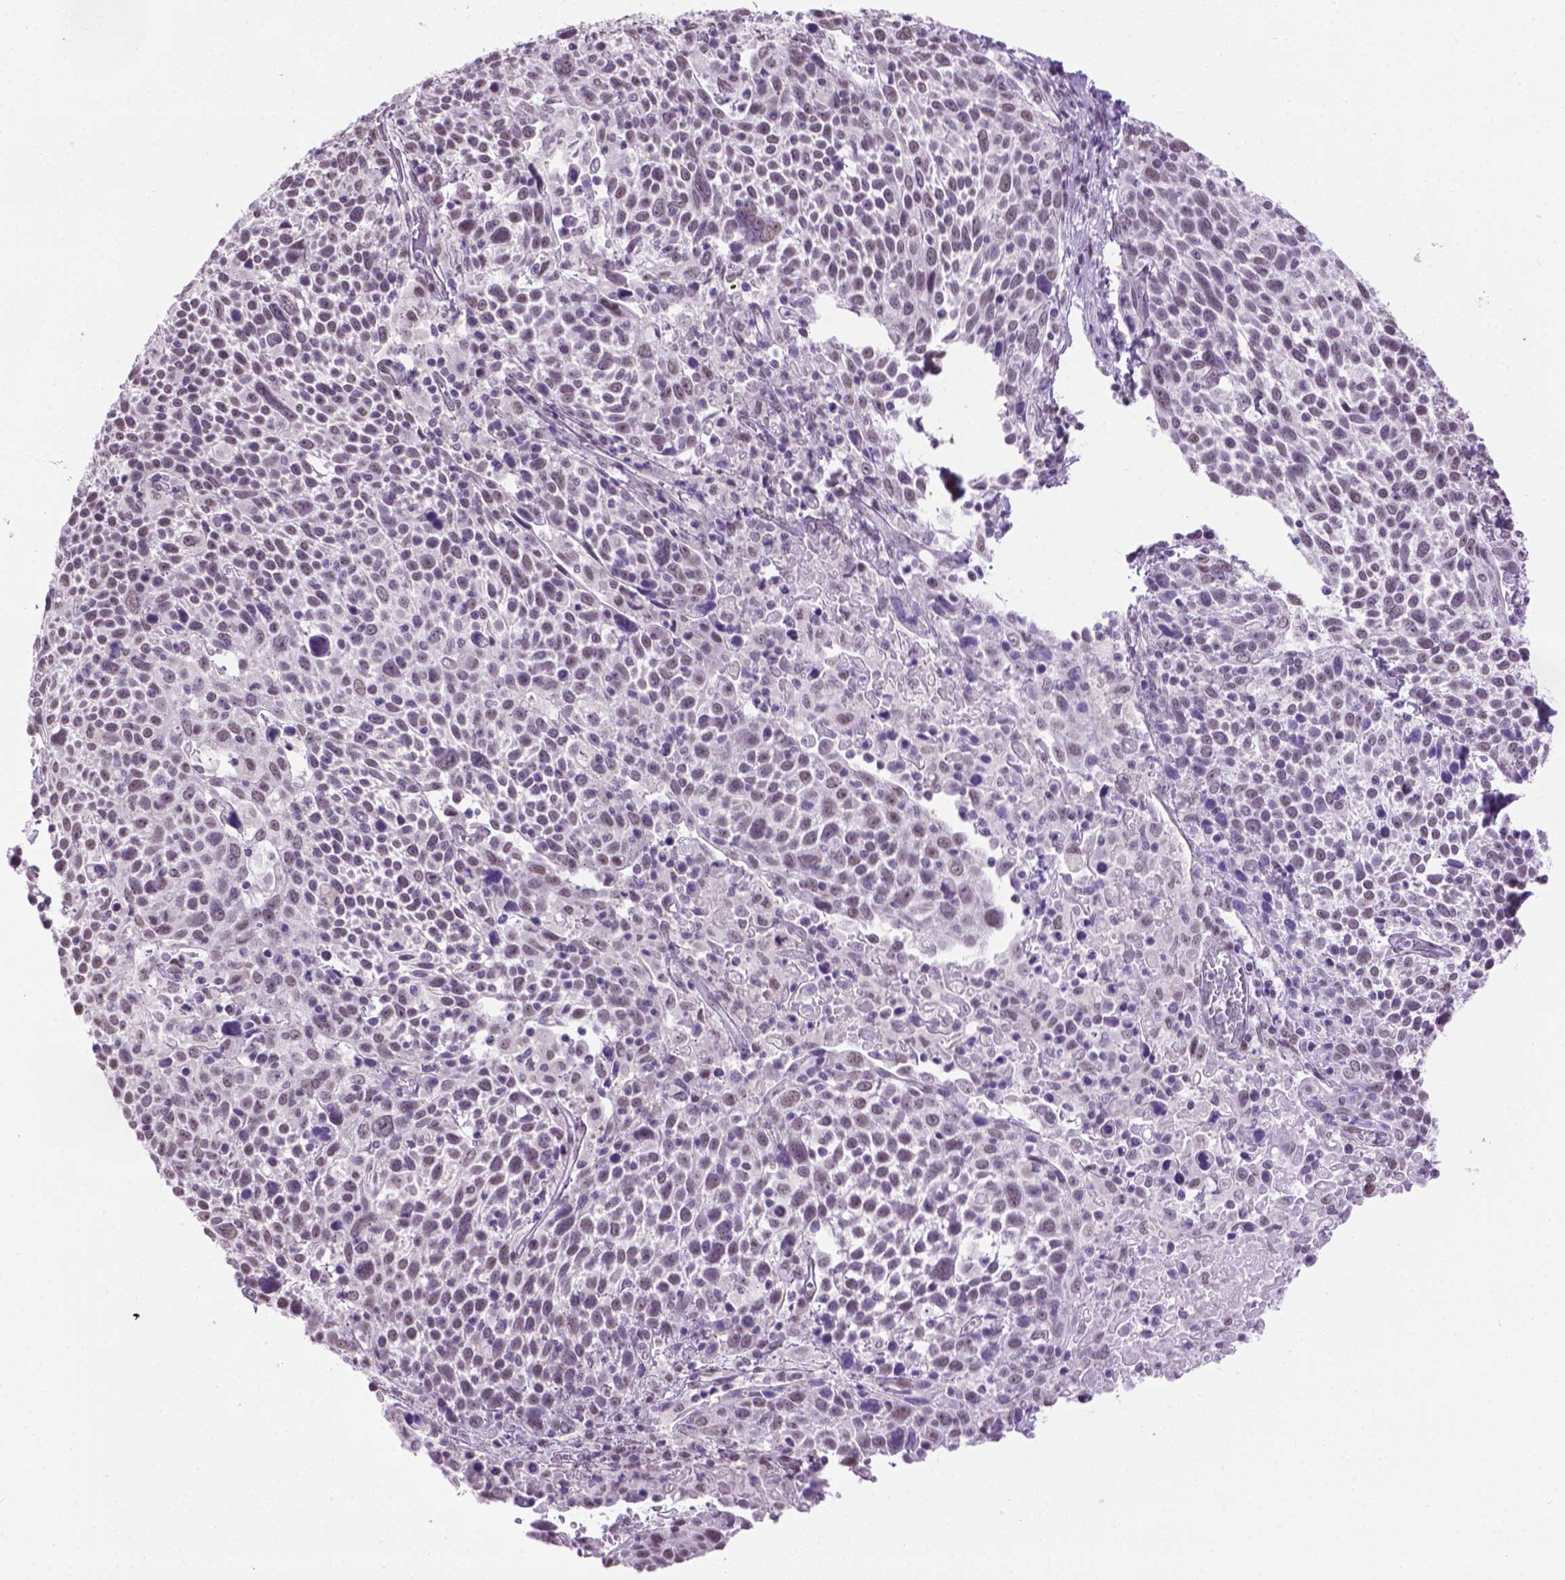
{"staining": {"intensity": "weak", "quantity": "<25%", "location": "nuclear"}, "tissue": "cervical cancer", "cell_type": "Tumor cells", "image_type": "cancer", "snomed": [{"axis": "morphology", "description": "Squamous cell carcinoma, NOS"}, {"axis": "topography", "description": "Cervix"}], "caption": "Human cervical cancer (squamous cell carcinoma) stained for a protein using immunohistochemistry (IHC) shows no staining in tumor cells.", "gene": "ABI2", "patient": {"sex": "female", "age": 61}}